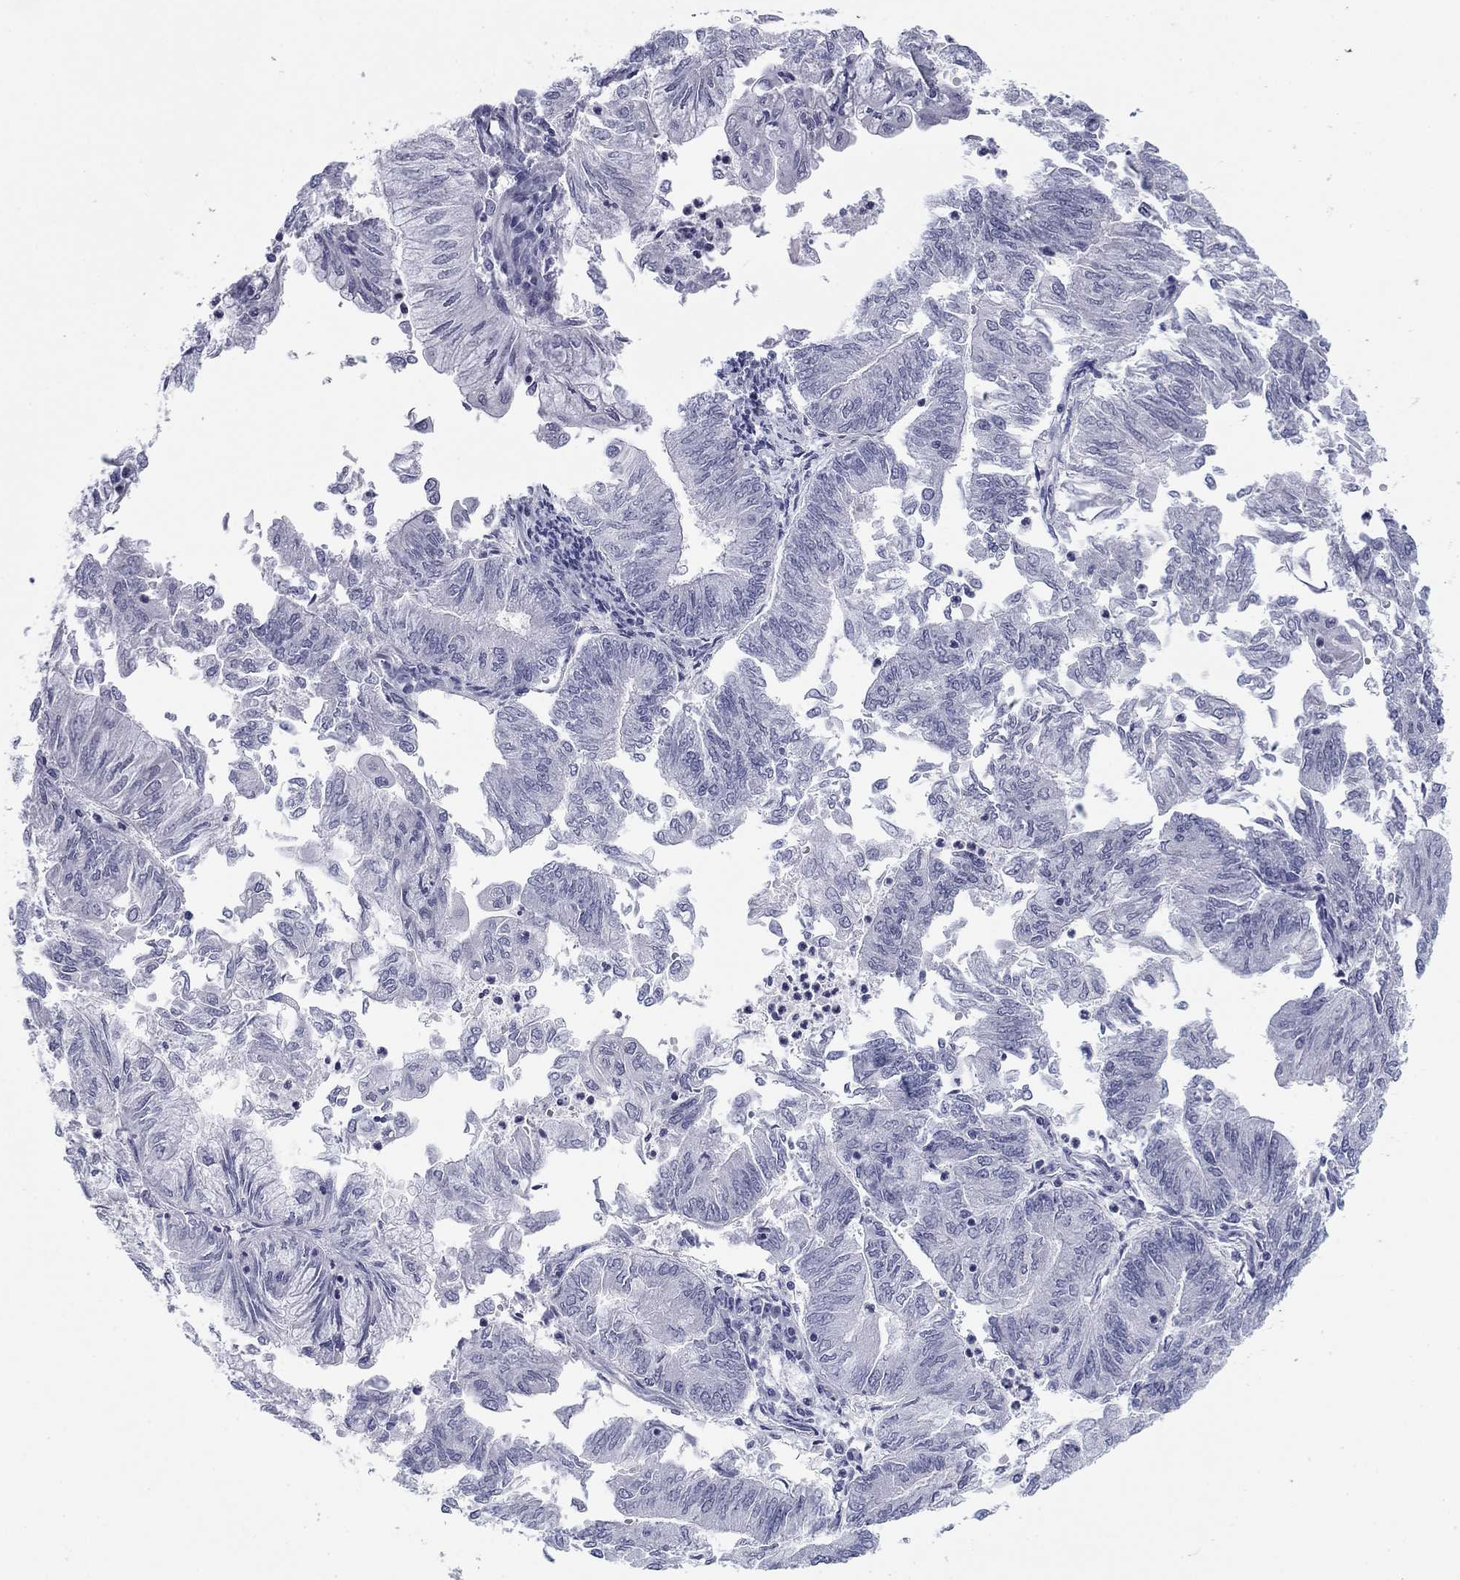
{"staining": {"intensity": "negative", "quantity": "none", "location": "none"}, "tissue": "endometrial cancer", "cell_type": "Tumor cells", "image_type": "cancer", "snomed": [{"axis": "morphology", "description": "Adenocarcinoma, NOS"}, {"axis": "topography", "description": "Endometrium"}], "caption": "Immunohistochemistry (IHC) of human endometrial cancer (adenocarcinoma) exhibits no positivity in tumor cells. Nuclei are stained in blue.", "gene": "PRPH", "patient": {"sex": "female", "age": 59}}